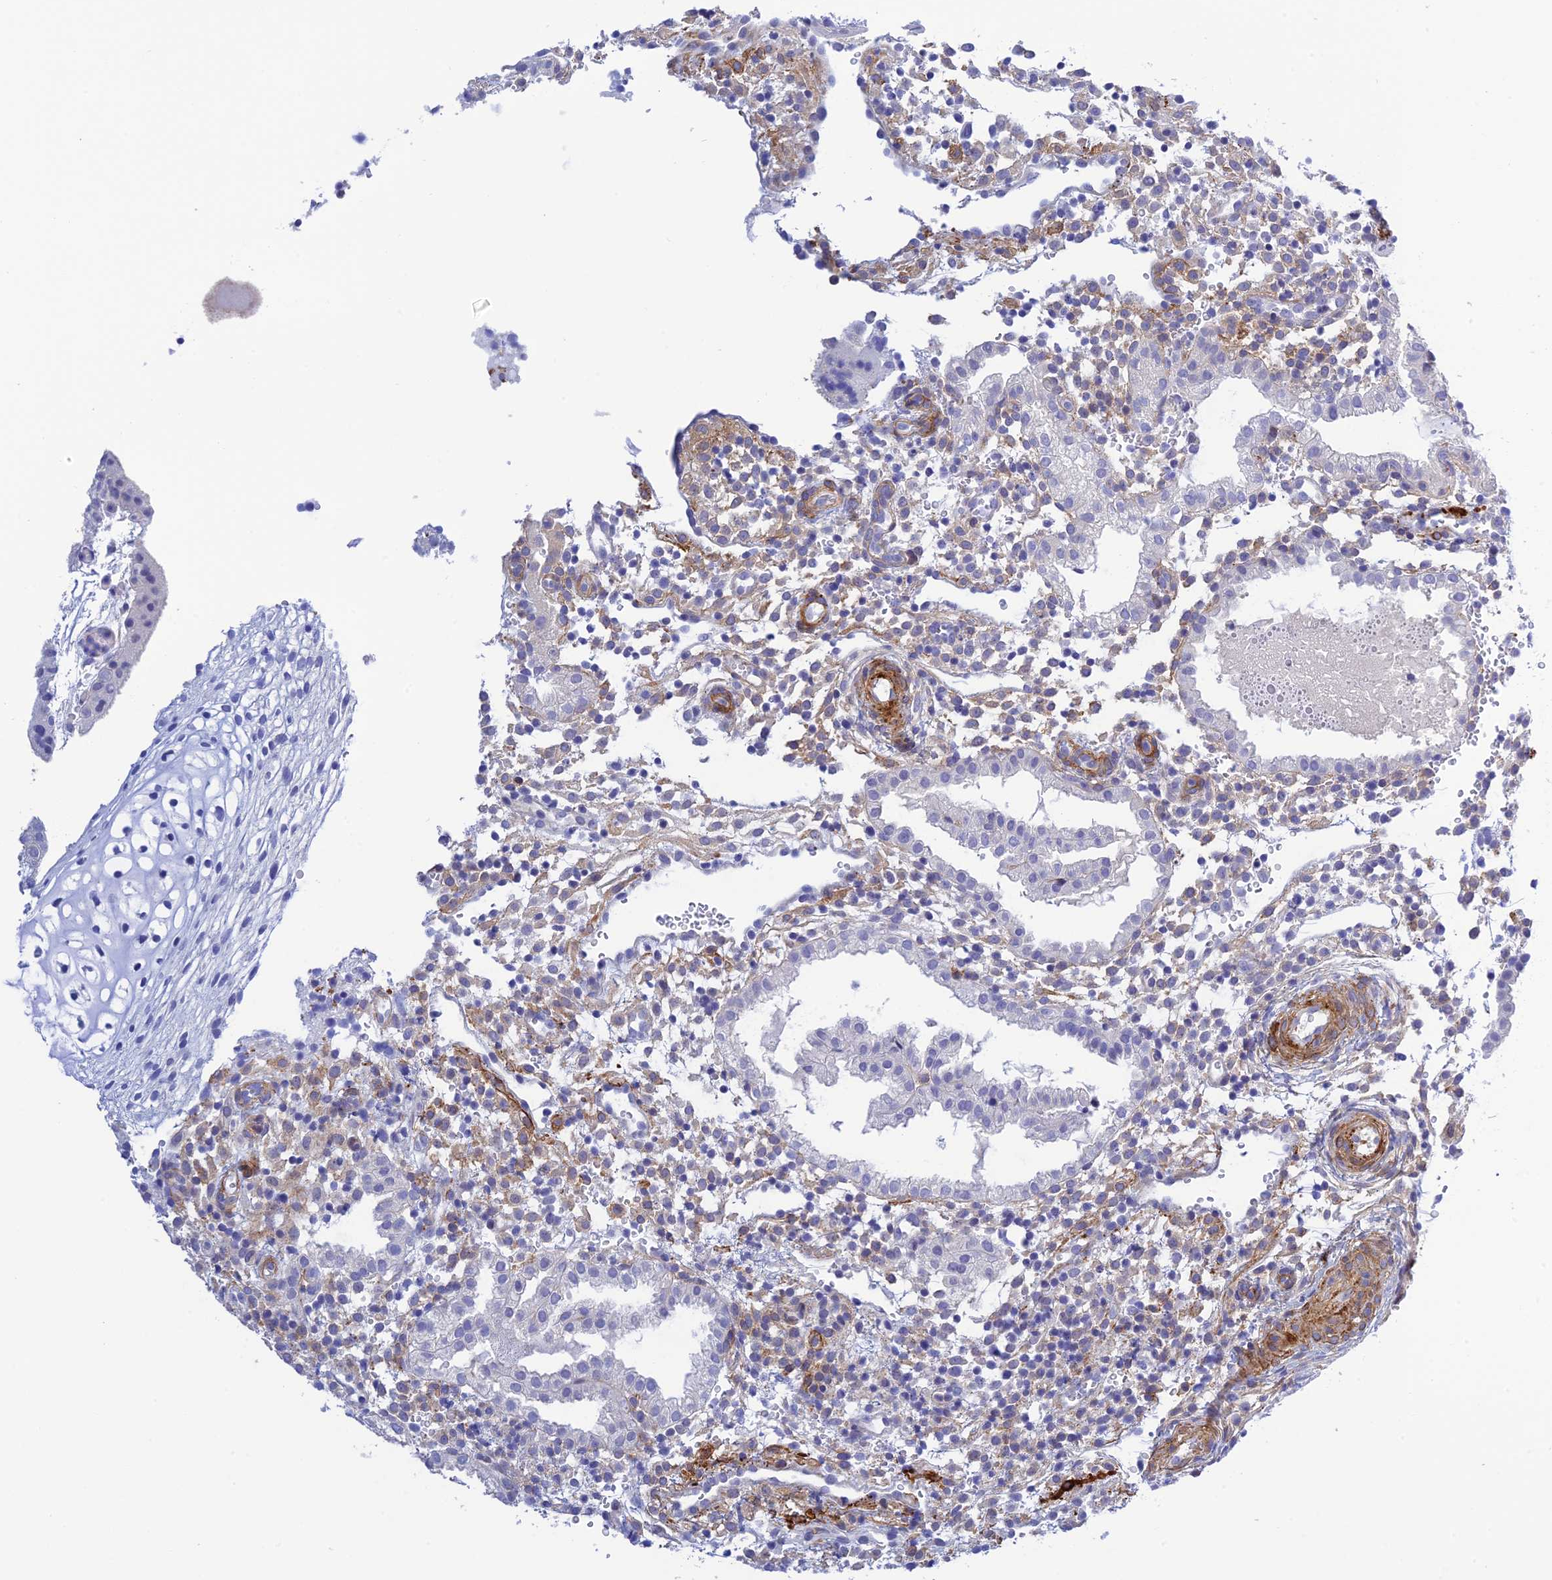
{"staining": {"intensity": "weak", "quantity": "<25%", "location": "cytoplasmic/membranous"}, "tissue": "placenta", "cell_type": "Decidual cells", "image_type": "normal", "snomed": [{"axis": "morphology", "description": "Normal tissue, NOS"}, {"axis": "topography", "description": "Placenta"}], "caption": "Human placenta stained for a protein using immunohistochemistry (IHC) demonstrates no positivity in decidual cells.", "gene": "ZDHHC16", "patient": {"sex": "female", "age": 18}}